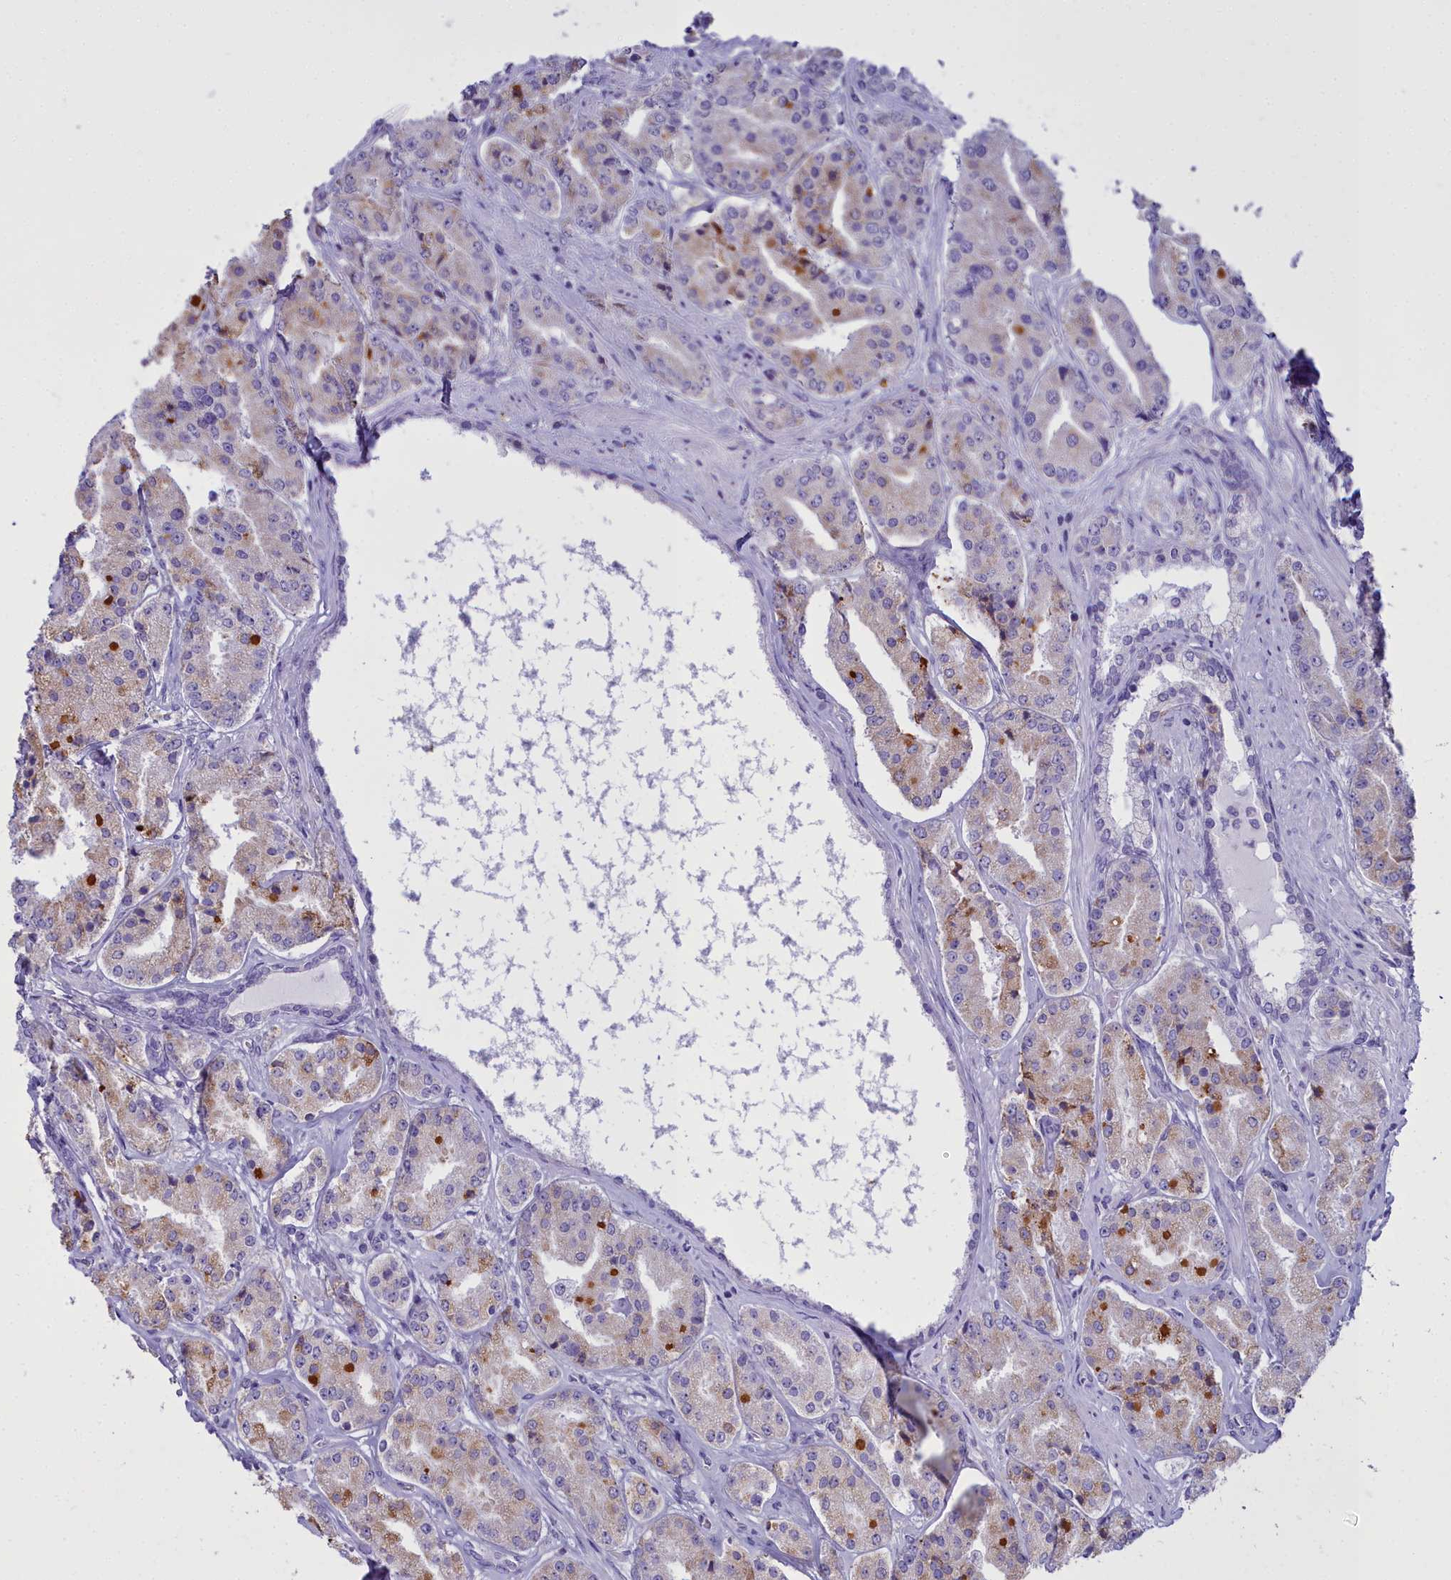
{"staining": {"intensity": "strong", "quantity": "<25%", "location": "cytoplasmic/membranous"}, "tissue": "prostate cancer", "cell_type": "Tumor cells", "image_type": "cancer", "snomed": [{"axis": "morphology", "description": "Adenocarcinoma, High grade"}, {"axis": "topography", "description": "Prostate"}], "caption": "Immunohistochemical staining of prostate cancer (adenocarcinoma (high-grade)) displays strong cytoplasmic/membranous protein positivity in approximately <25% of tumor cells.", "gene": "CD5", "patient": {"sex": "male", "age": 63}}